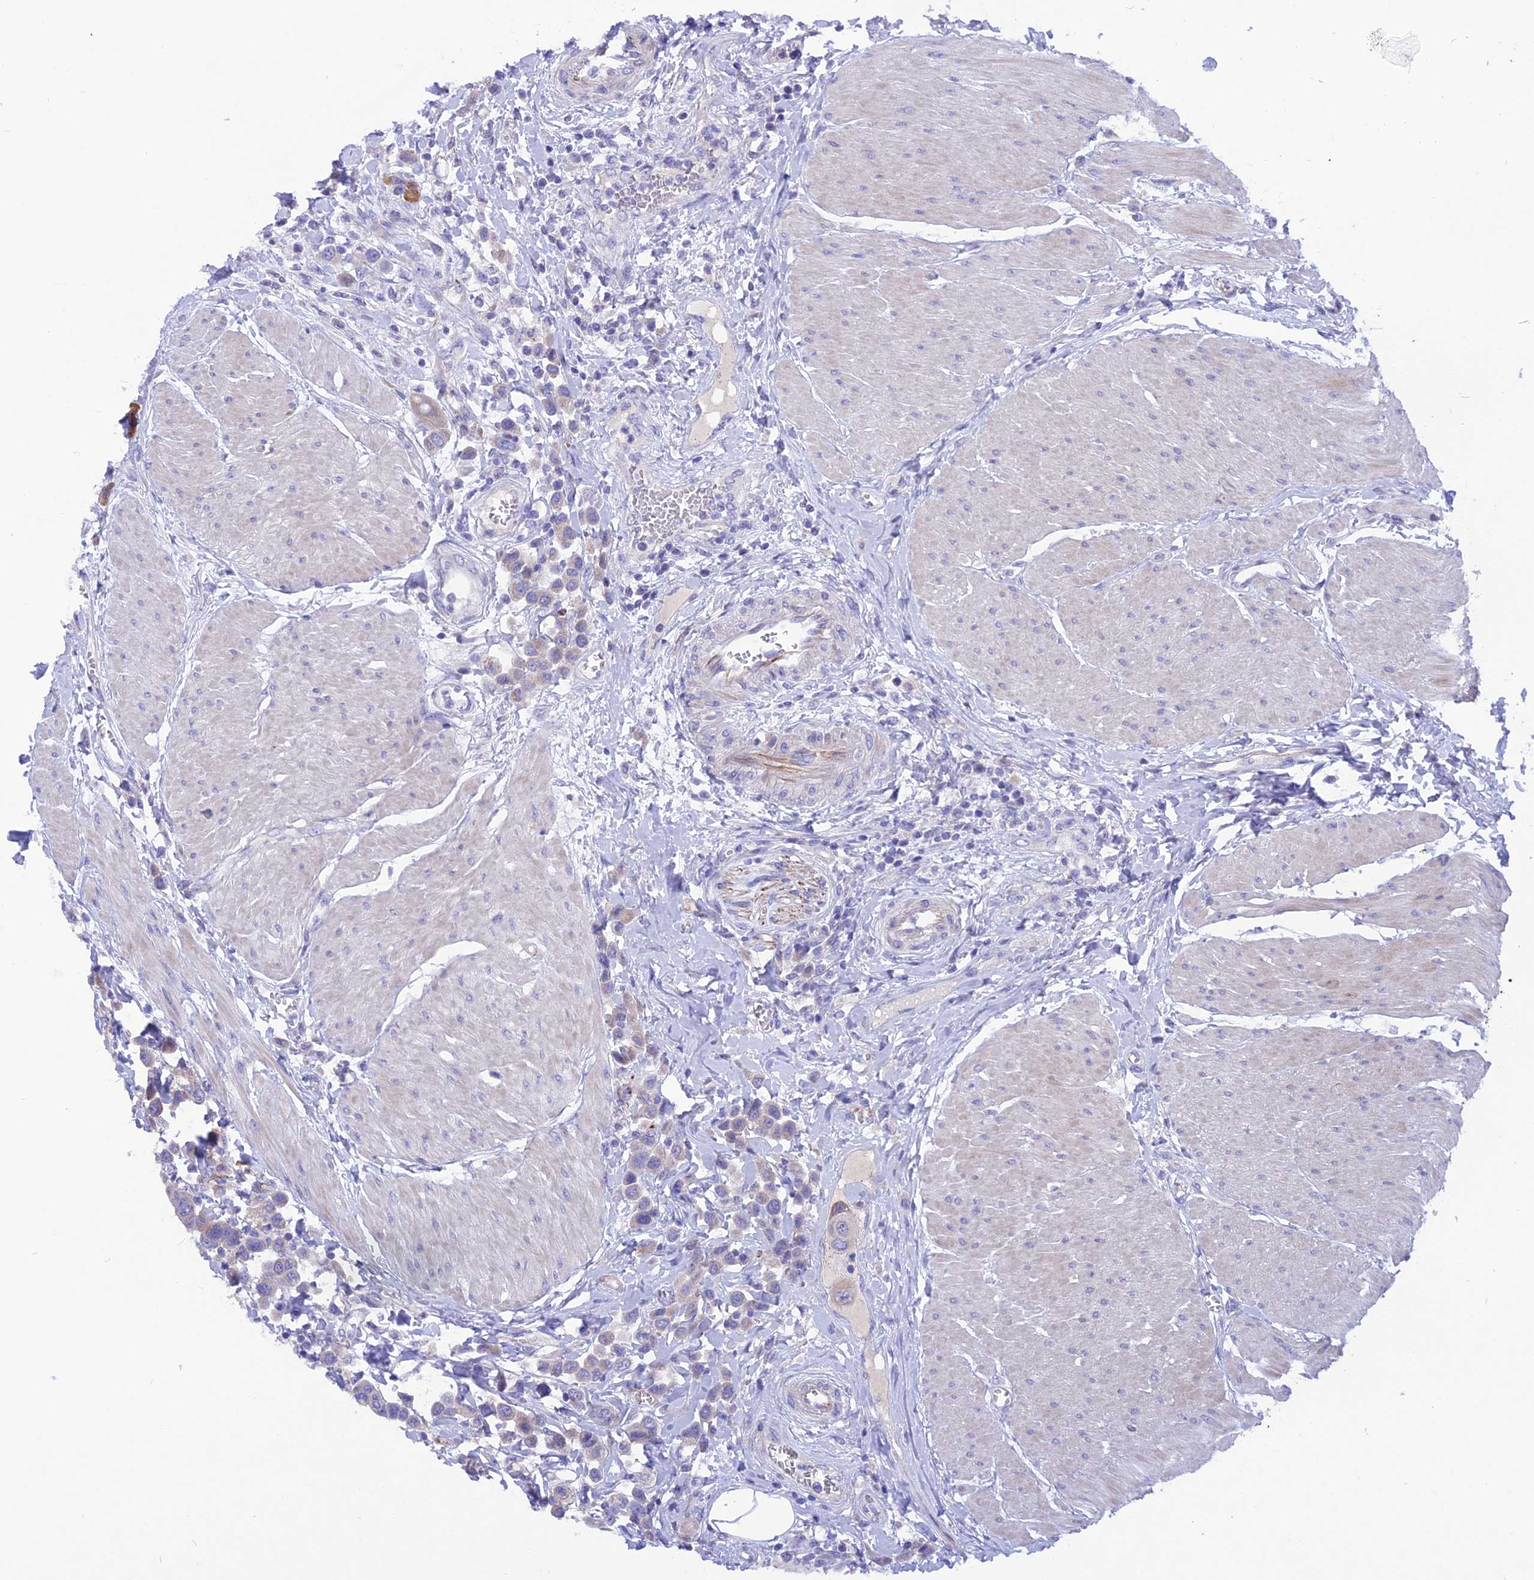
{"staining": {"intensity": "negative", "quantity": "none", "location": "none"}, "tissue": "urothelial cancer", "cell_type": "Tumor cells", "image_type": "cancer", "snomed": [{"axis": "morphology", "description": "Urothelial carcinoma, High grade"}, {"axis": "topography", "description": "Urinary bladder"}], "caption": "Immunohistochemistry of human urothelial cancer displays no expression in tumor cells. (Stains: DAB immunohistochemistry with hematoxylin counter stain, Microscopy: brightfield microscopy at high magnification).", "gene": "TMEM138", "patient": {"sex": "male", "age": 50}}